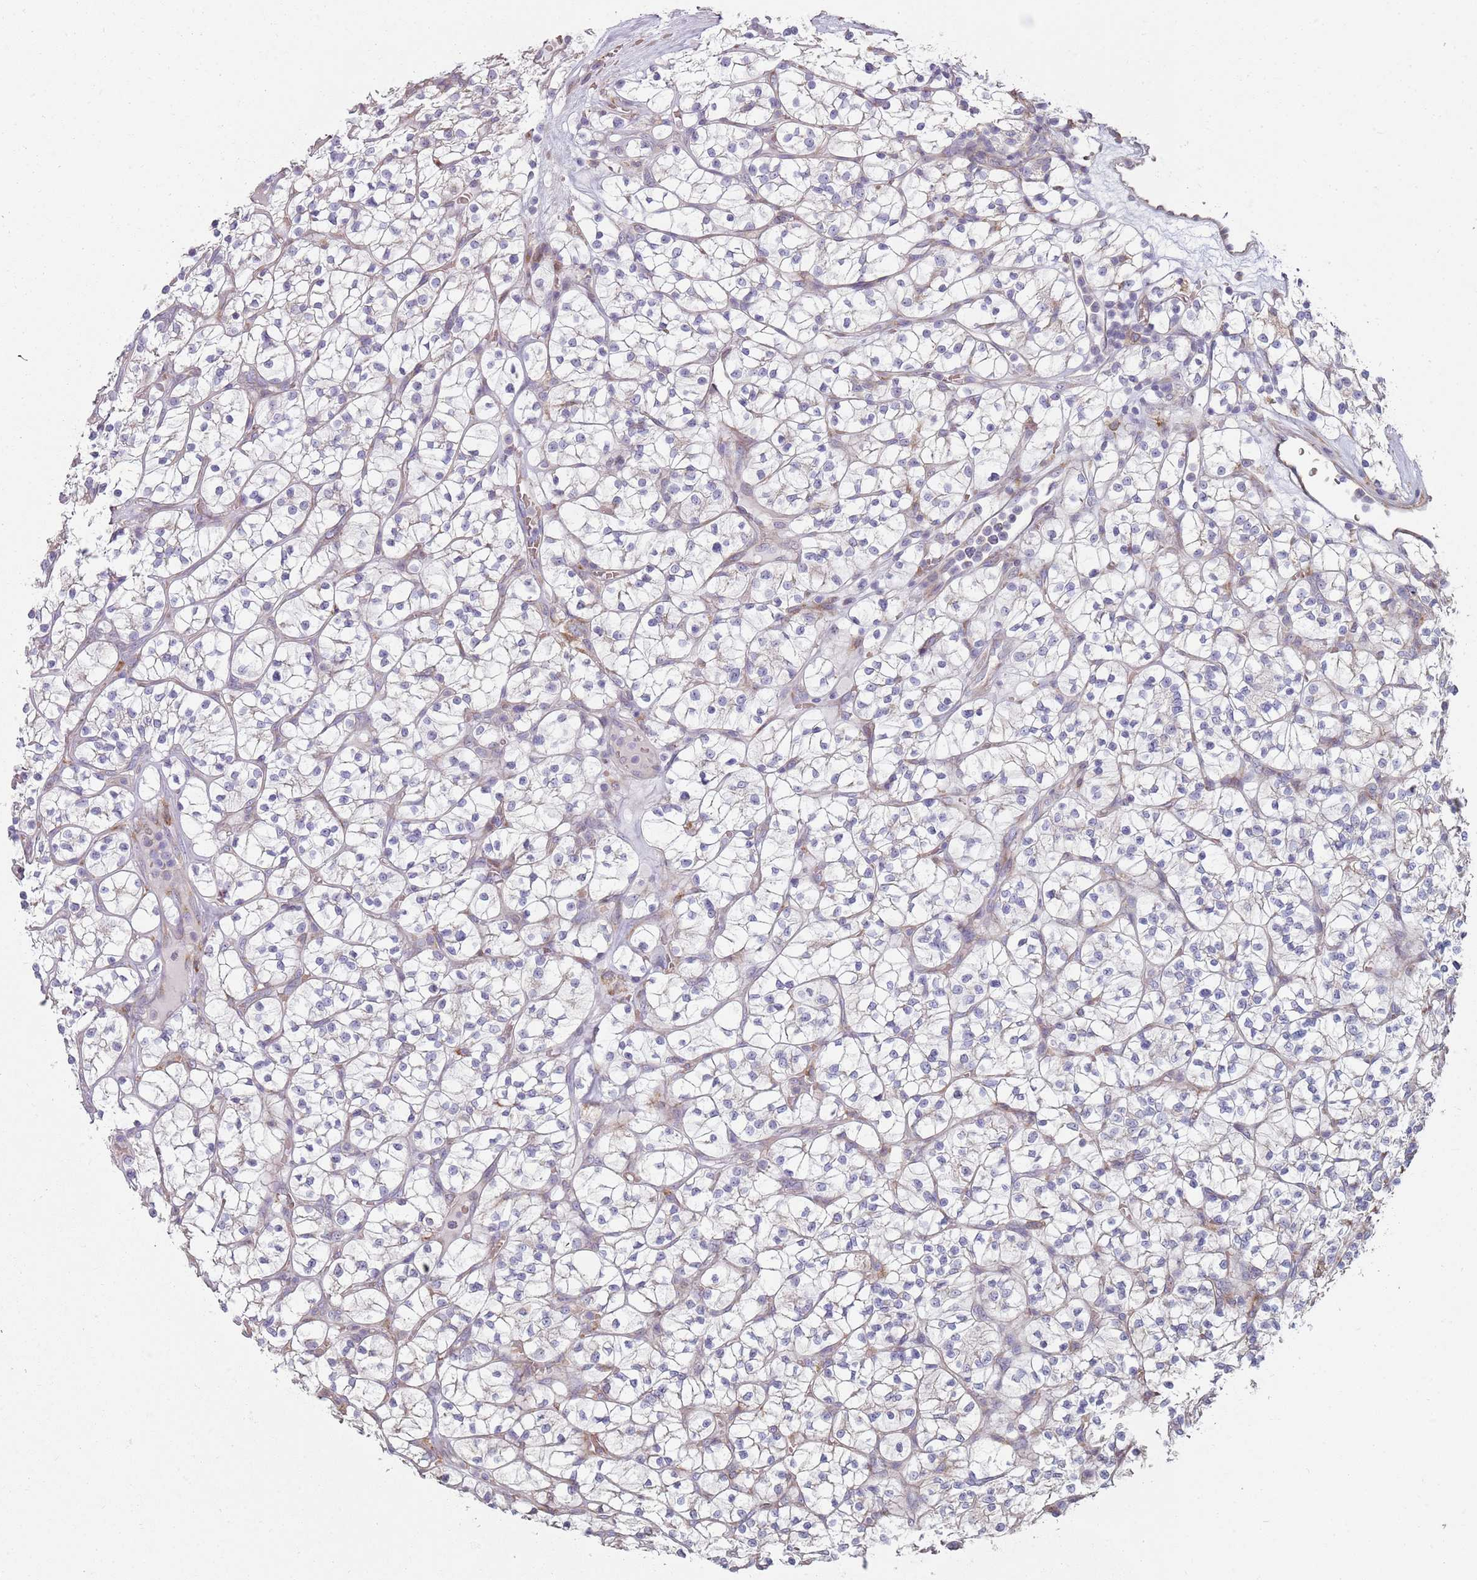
{"staining": {"intensity": "negative", "quantity": "none", "location": "none"}, "tissue": "renal cancer", "cell_type": "Tumor cells", "image_type": "cancer", "snomed": [{"axis": "morphology", "description": "Adenocarcinoma, NOS"}, {"axis": "topography", "description": "Kidney"}], "caption": "Adenocarcinoma (renal) stained for a protein using immunohistochemistry reveals no positivity tumor cells.", "gene": "SPATA2", "patient": {"sex": "female", "age": 64}}